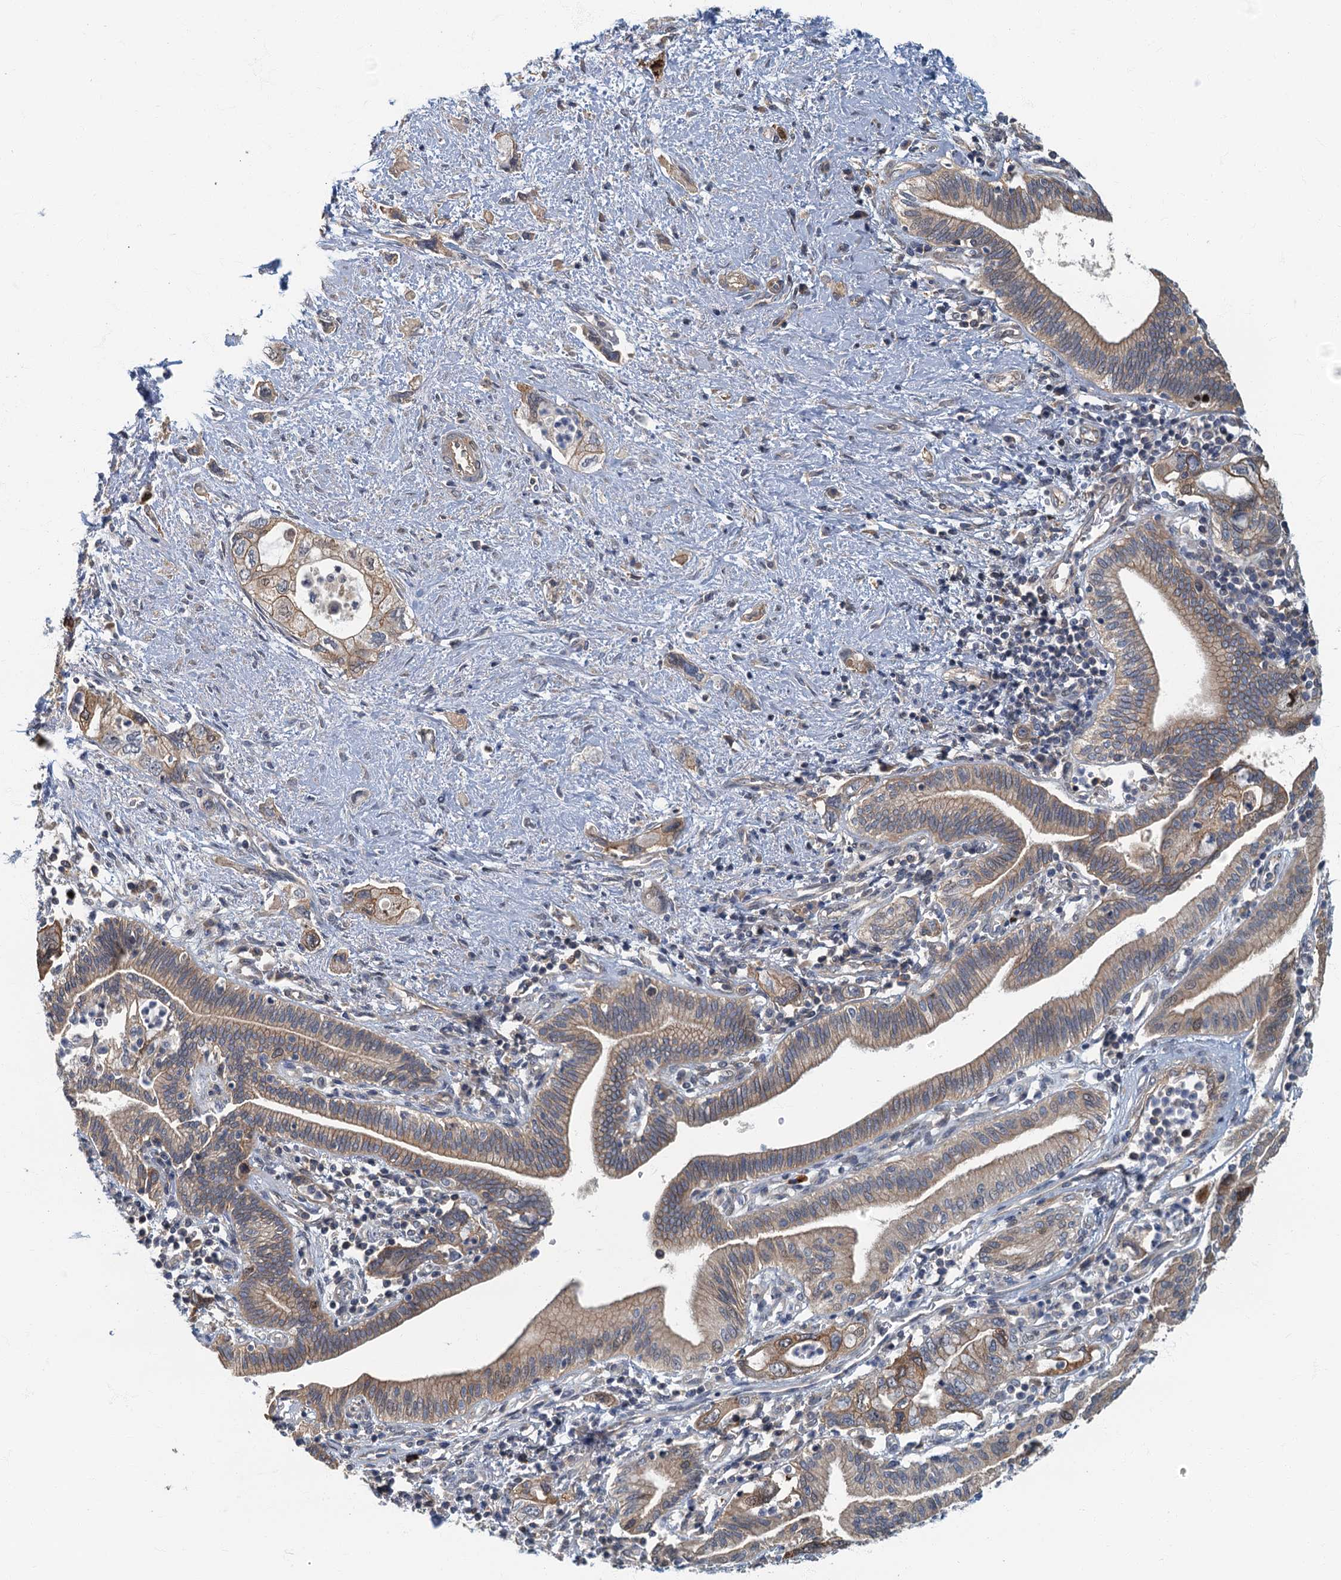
{"staining": {"intensity": "weak", "quantity": "25%-75%", "location": "cytoplasmic/membranous"}, "tissue": "pancreatic cancer", "cell_type": "Tumor cells", "image_type": "cancer", "snomed": [{"axis": "morphology", "description": "Adenocarcinoma, NOS"}, {"axis": "topography", "description": "Pancreas"}], "caption": "Immunohistochemical staining of pancreatic adenocarcinoma reveals weak cytoplasmic/membranous protein expression in approximately 25%-75% of tumor cells.", "gene": "CKAP2L", "patient": {"sex": "female", "age": 73}}